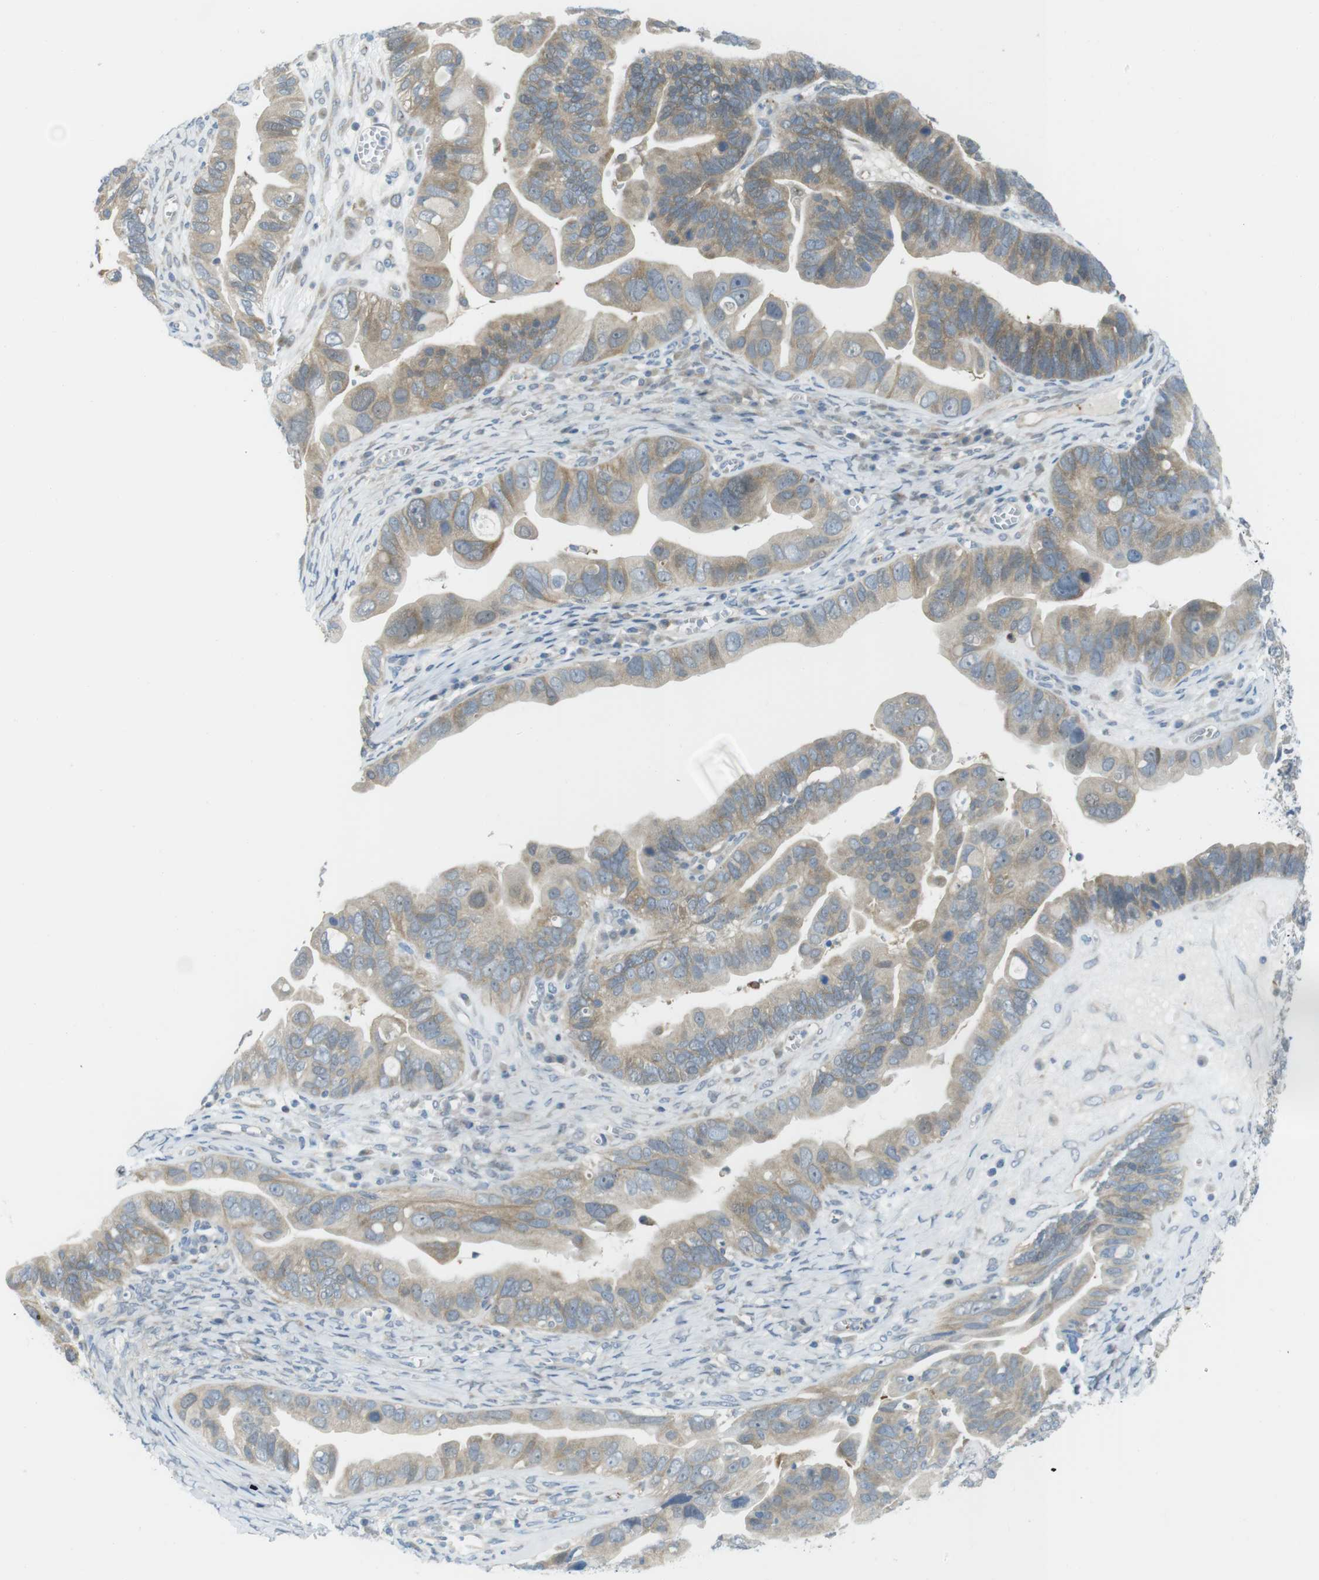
{"staining": {"intensity": "moderate", "quantity": ">75%", "location": "cytoplasmic/membranous"}, "tissue": "ovarian cancer", "cell_type": "Tumor cells", "image_type": "cancer", "snomed": [{"axis": "morphology", "description": "Cystadenocarcinoma, serous, NOS"}, {"axis": "topography", "description": "Ovary"}], "caption": "Brown immunohistochemical staining in human ovarian cancer demonstrates moderate cytoplasmic/membranous expression in about >75% of tumor cells. Immunohistochemistry (ihc) stains the protein in brown and the nuclei are stained blue.", "gene": "CASP2", "patient": {"sex": "female", "age": 56}}